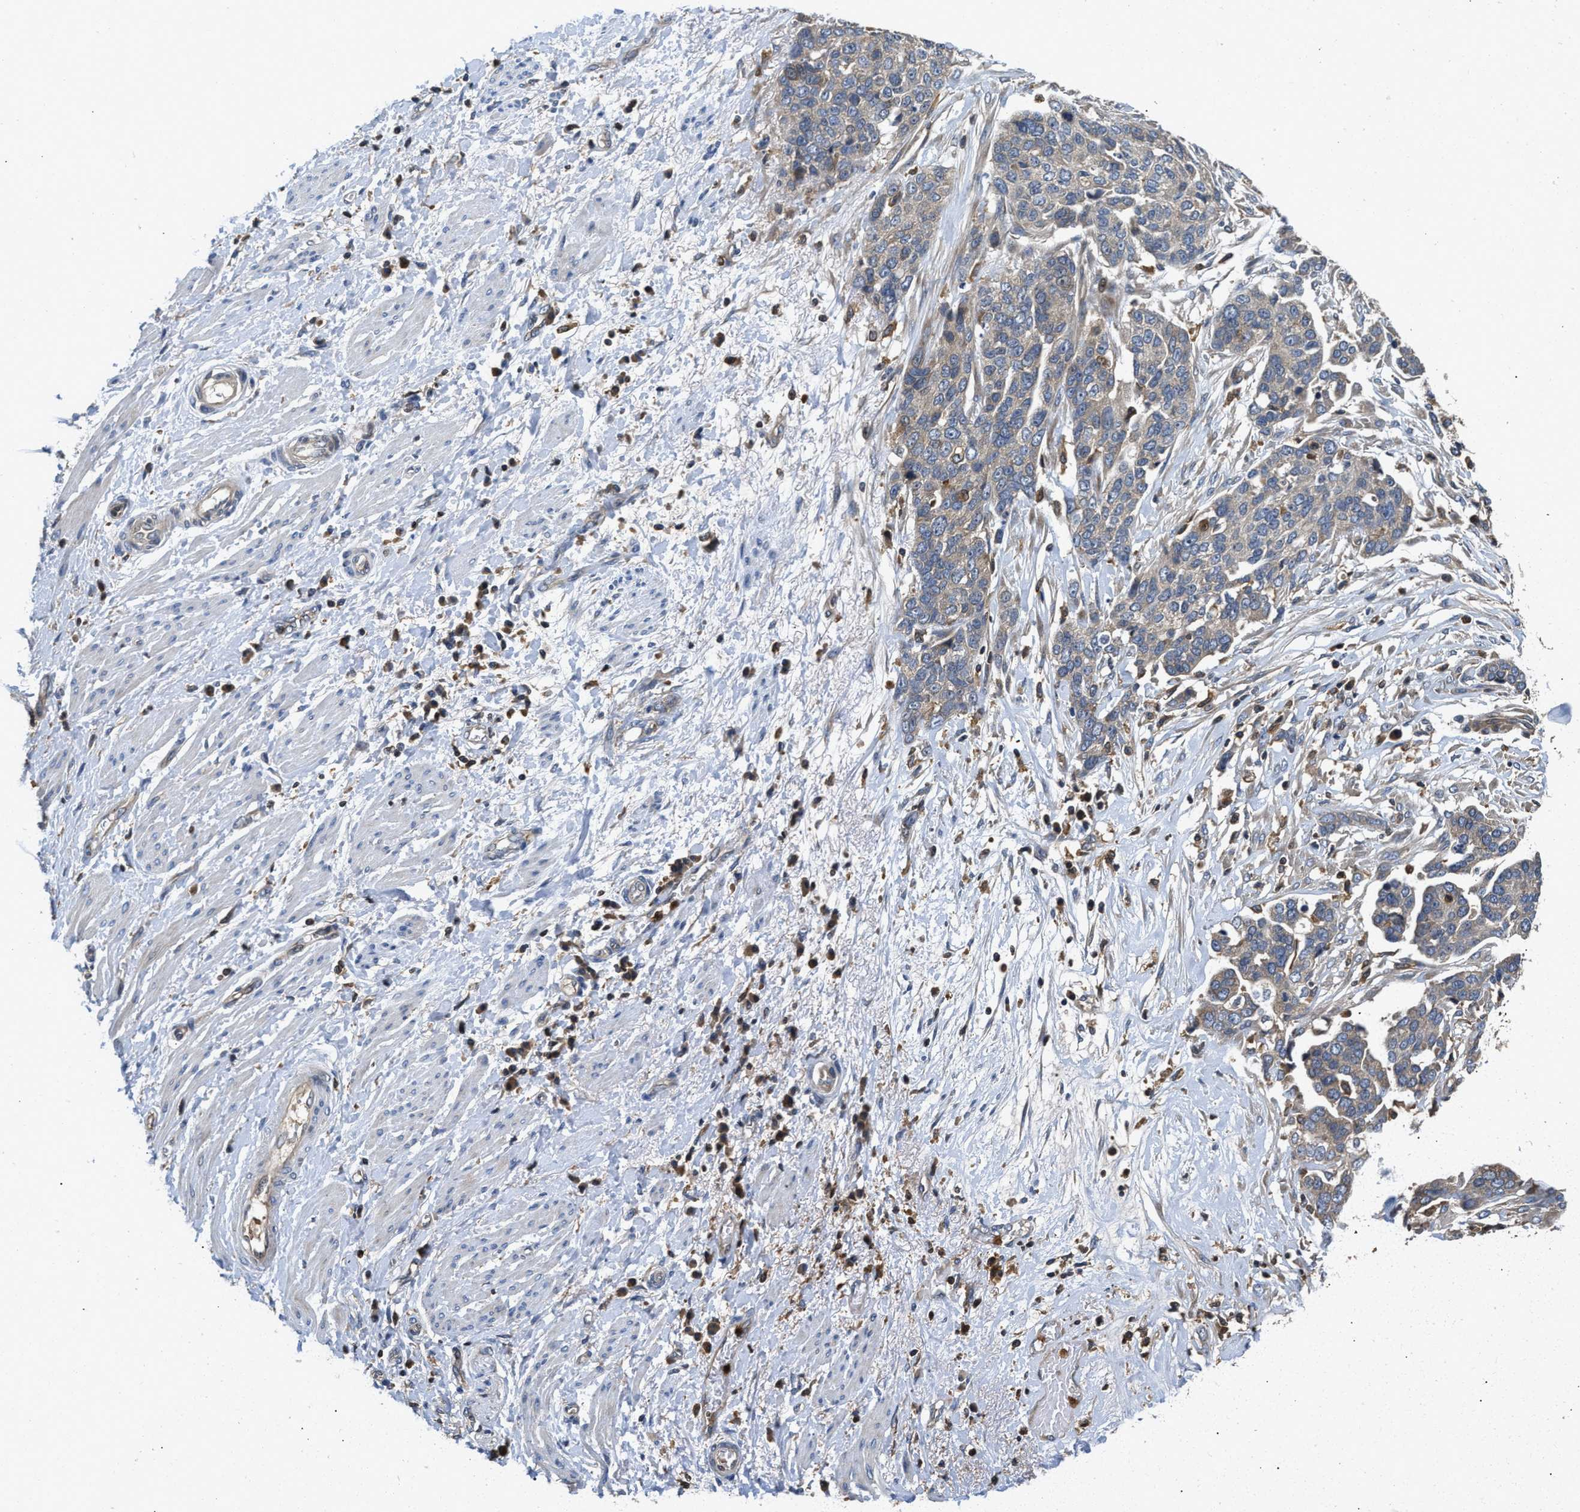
{"staining": {"intensity": "weak", "quantity": "<25%", "location": "cytoplasmic/membranous"}, "tissue": "ovarian cancer", "cell_type": "Tumor cells", "image_type": "cancer", "snomed": [{"axis": "morphology", "description": "Cystadenocarcinoma, serous, NOS"}, {"axis": "topography", "description": "Ovary"}], "caption": "DAB immunohistochemical staining of human serous cystadenocarcinoma (ovarian) displays no significant positivity in tumor cells.", "gene": "OSTF1", "patient": {"sex": "female", "age": 44}}